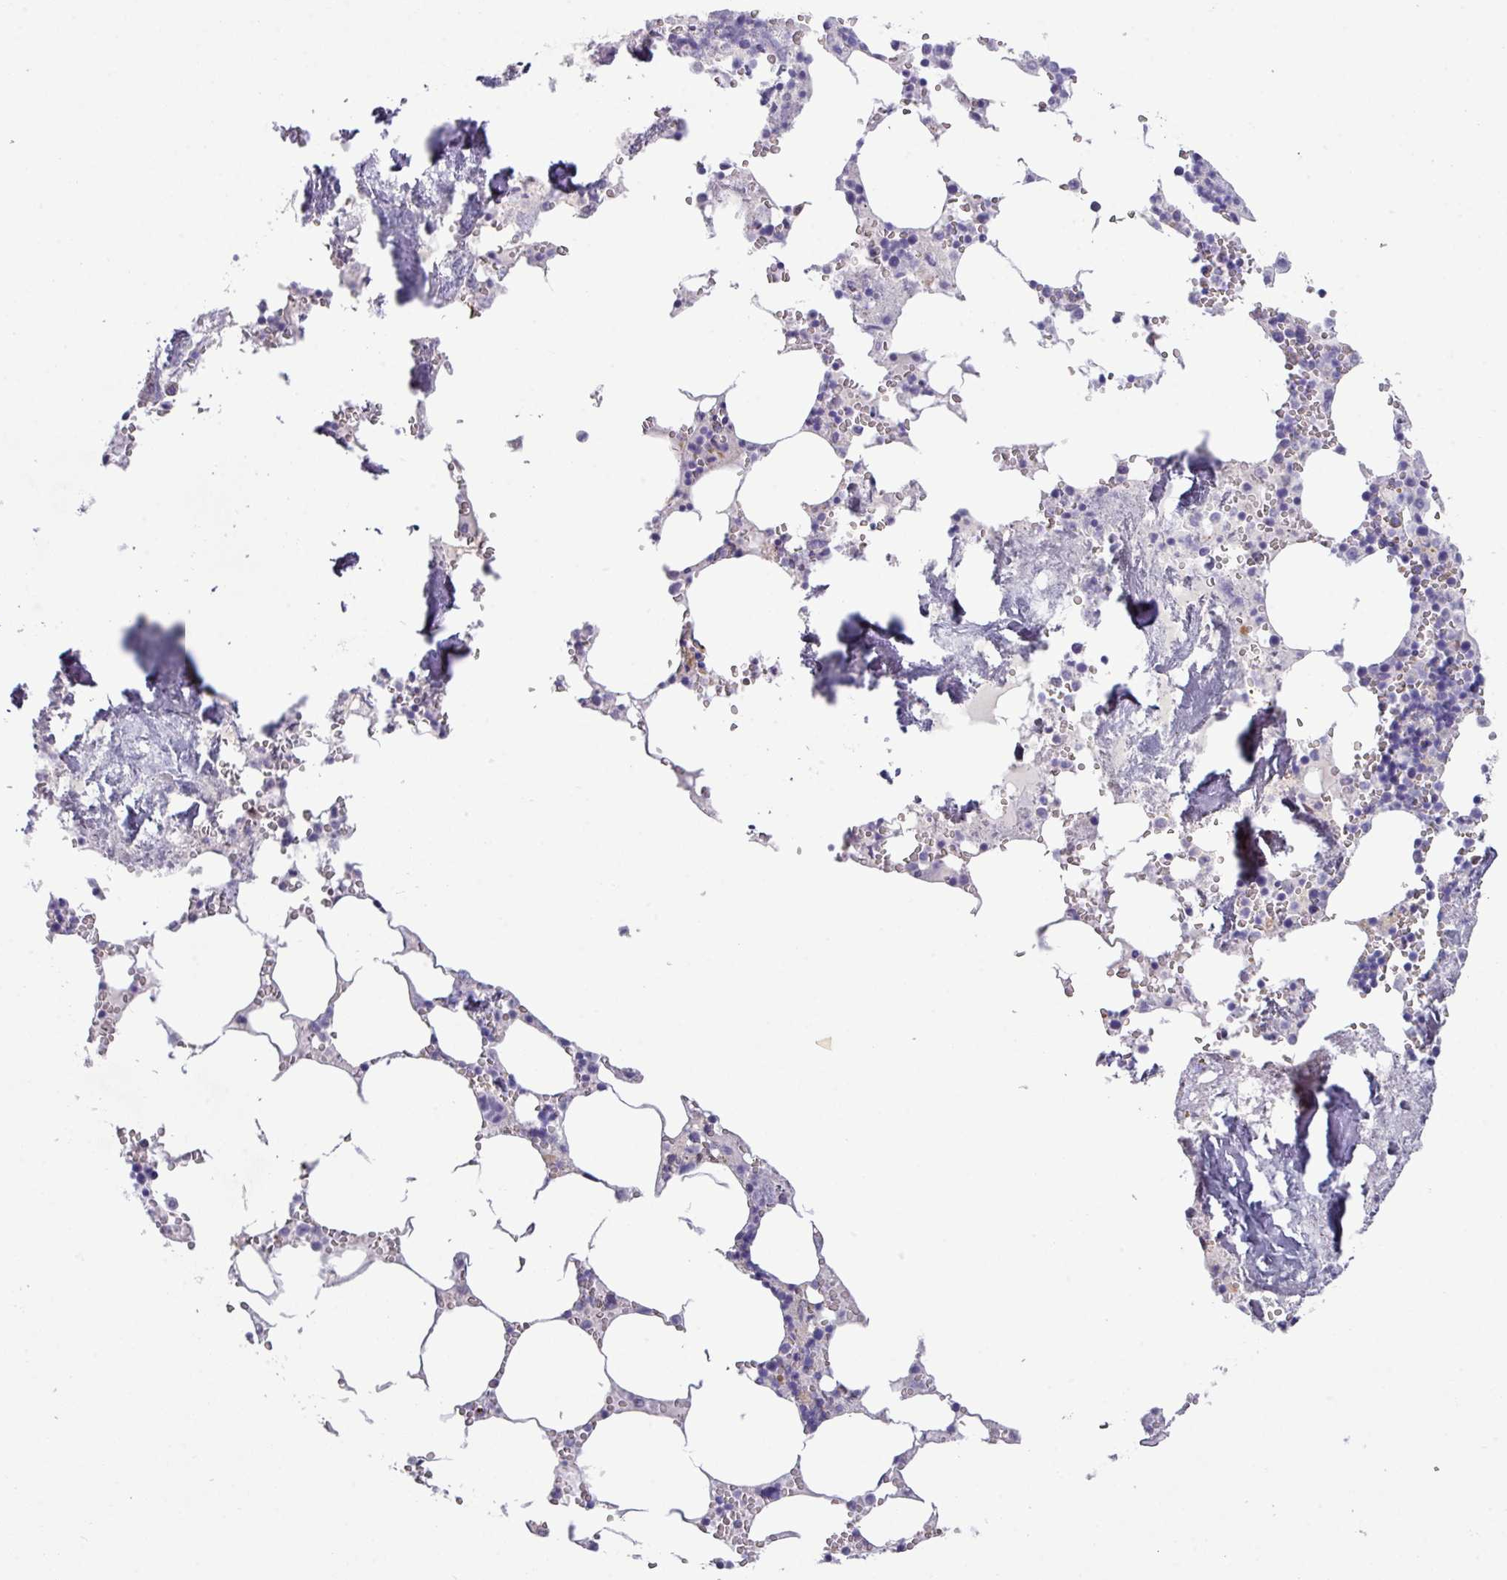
{"staining": {"intensity": "negative", "quantity": "none", "location": "none"}, "tissue": "bone marrow", "cell_type": "Hematopoietic cells", "image_type": "normal", "snomed": [{"axis": "morphology", "description": "Normal tissue, NOS"}, {"axis": "topography", "description": "Bone marrow"}], "caption": "Immunohistochemistry histopathology image of benign bone marrow stained for a protein (brown), which exhibits no positivity in hematopoietic cells.", "gene": "KIRREL3", "patient": {"sex": "male", "age": 54}}